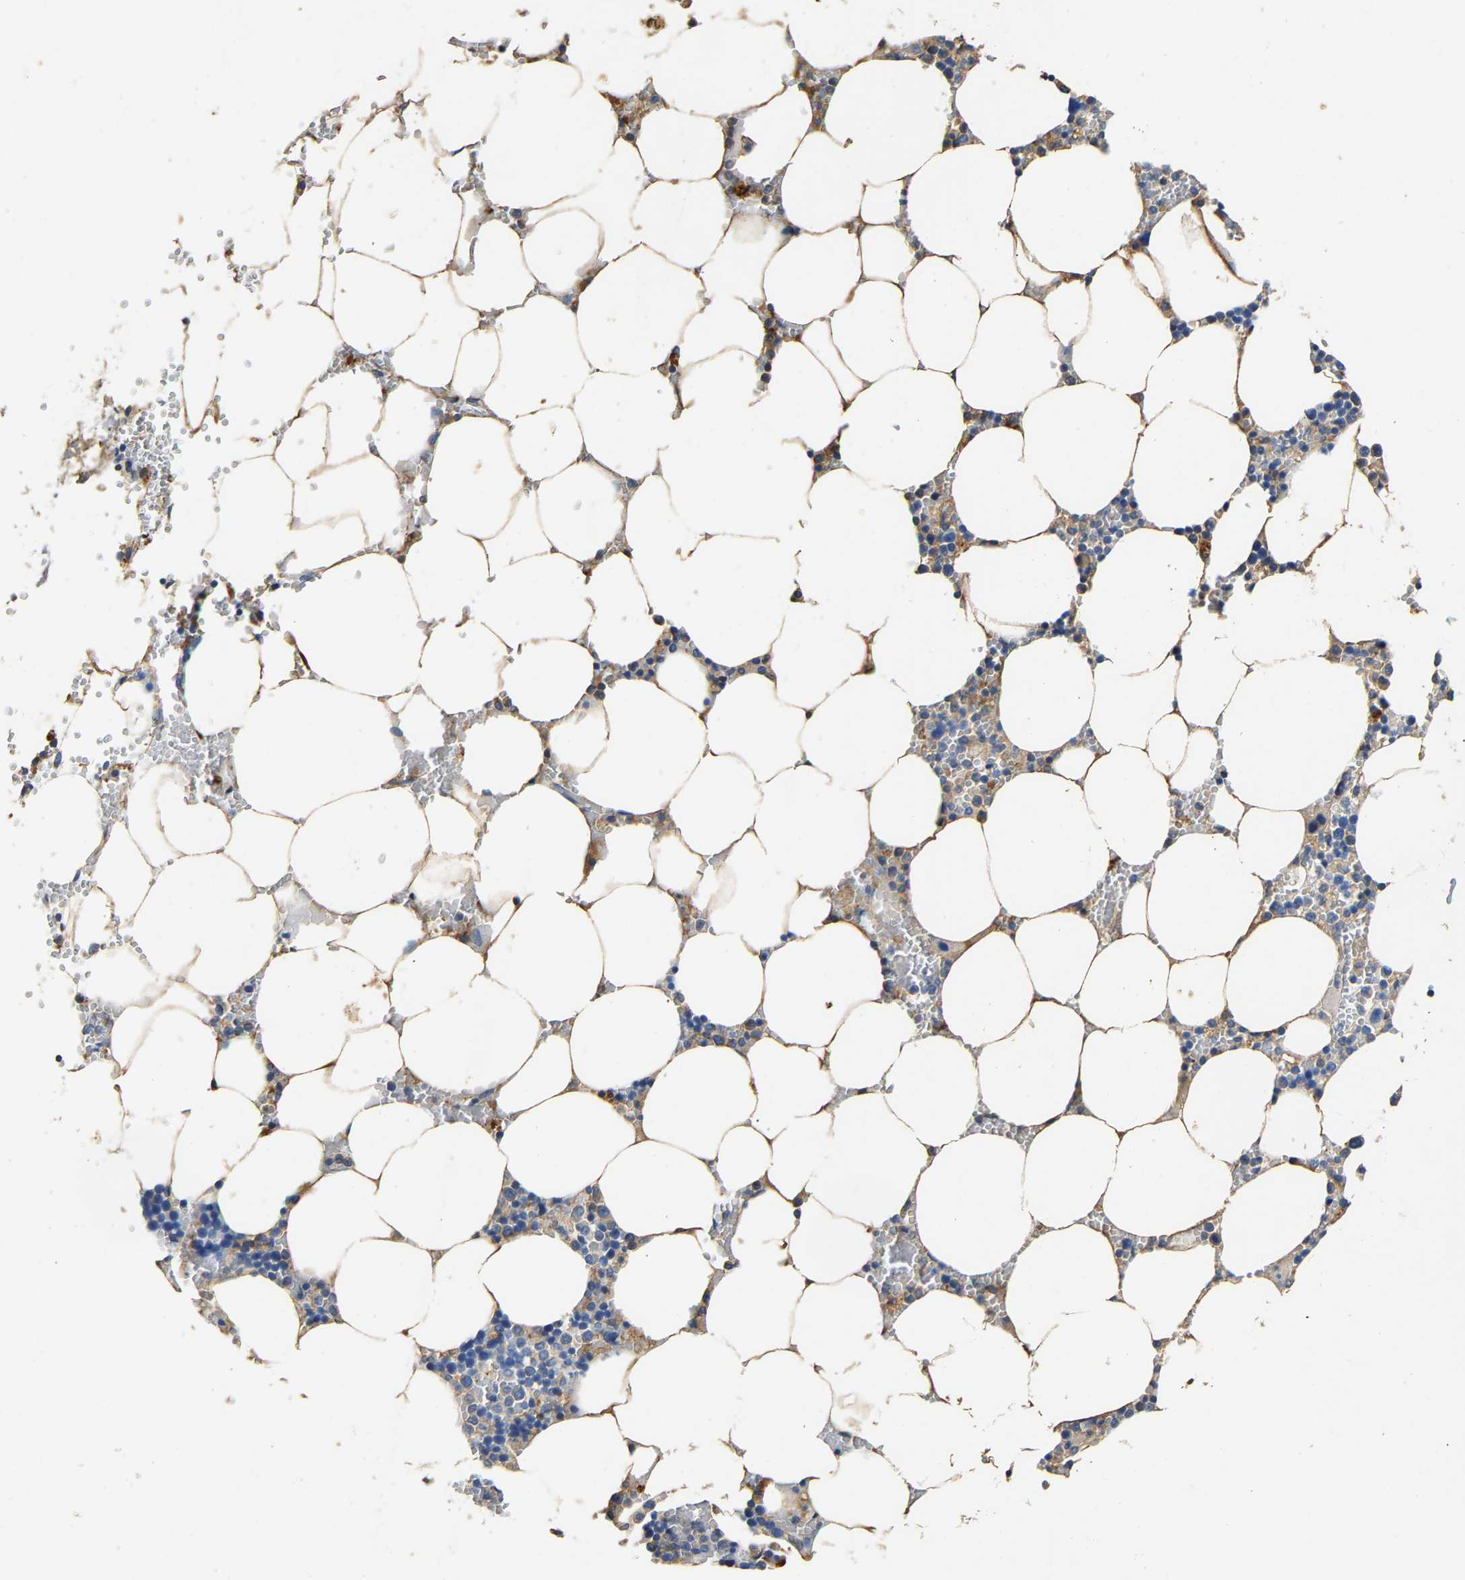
{"staining": {"intensity": "moderate", "quantity": "<25%", "location": "cytoplasmic/membranous"}, "tissue": "bone marrow", "cell_type": "Hematopoietic cells", "image_type": "normal", "snomed": [{"axis": "morphology", "description": "Normal tissue, NOS"}, {"axis": "topography", "description": "Bone marrow"}], "caption": "A micrograph showing moderate cytoplasmic/membranous staining in about <25% of hematopoietic cells in unremarkable bone marrow, as visualized by brown immunohistochemical staining.", "gene": "SLCO2B1", "patient": {"sex": "male", "age": 70}}